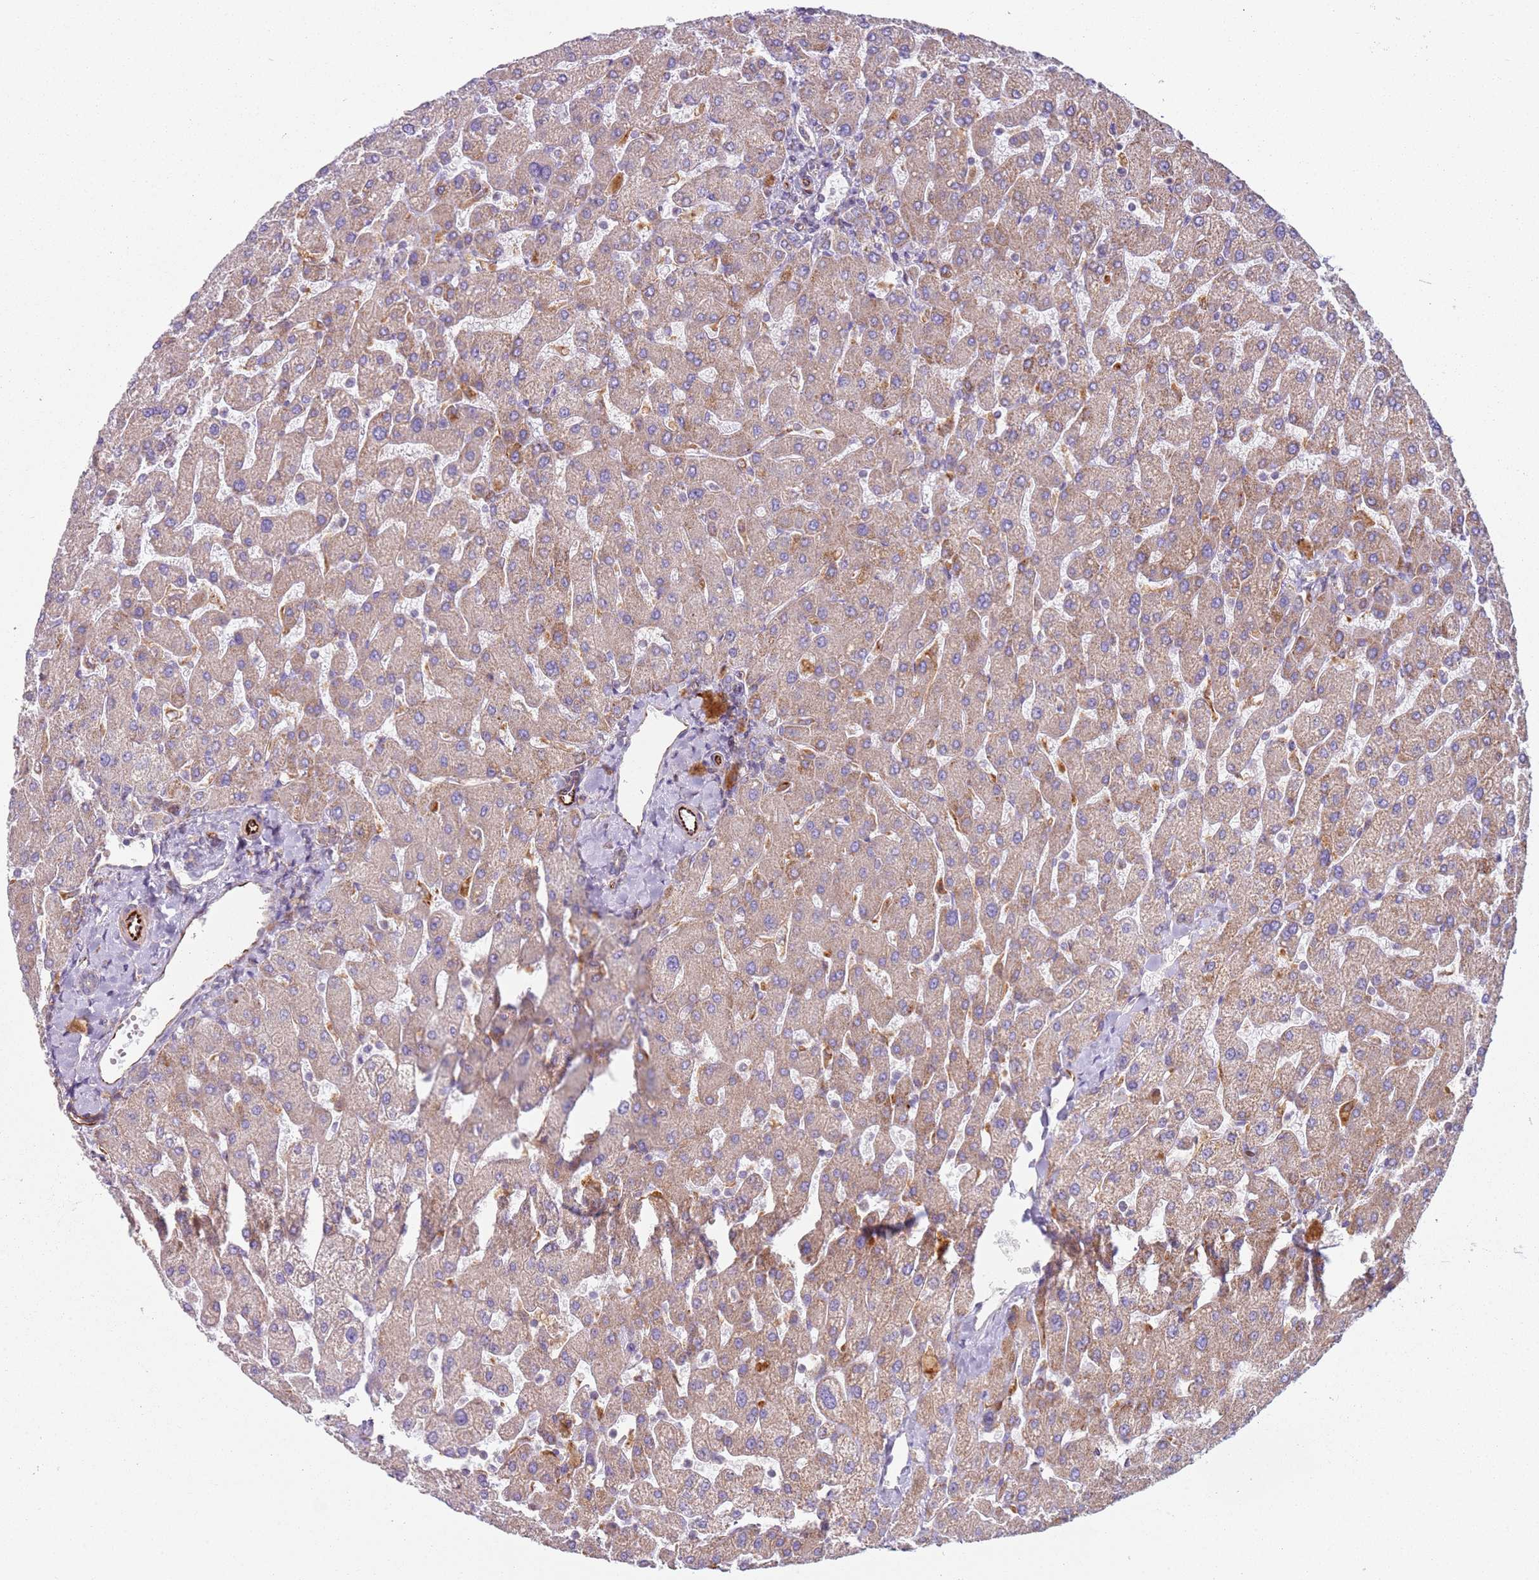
{"staining": {"intensity": "negative", "quantity": "none", "location": "none"}, "tissue": "liver", "cell_type": "Cholangiocytes", "image_type": "normal", "snomed": [{"axis": "morphology", "description": "Normal tissue, NOS"}, {"axis": "topography", "description": "Liver"}], "caption": "Immunohistochemical staining of benign liver displays no significant expression in cholangiocytes. The staining is performed using DAB (3,3'-diaminobenzidine) brown chromogen with nuclei counter-stained in using hematoxylin.", "gene": "SNAPIN", "patient": {"sex": "male", "age": 55}}